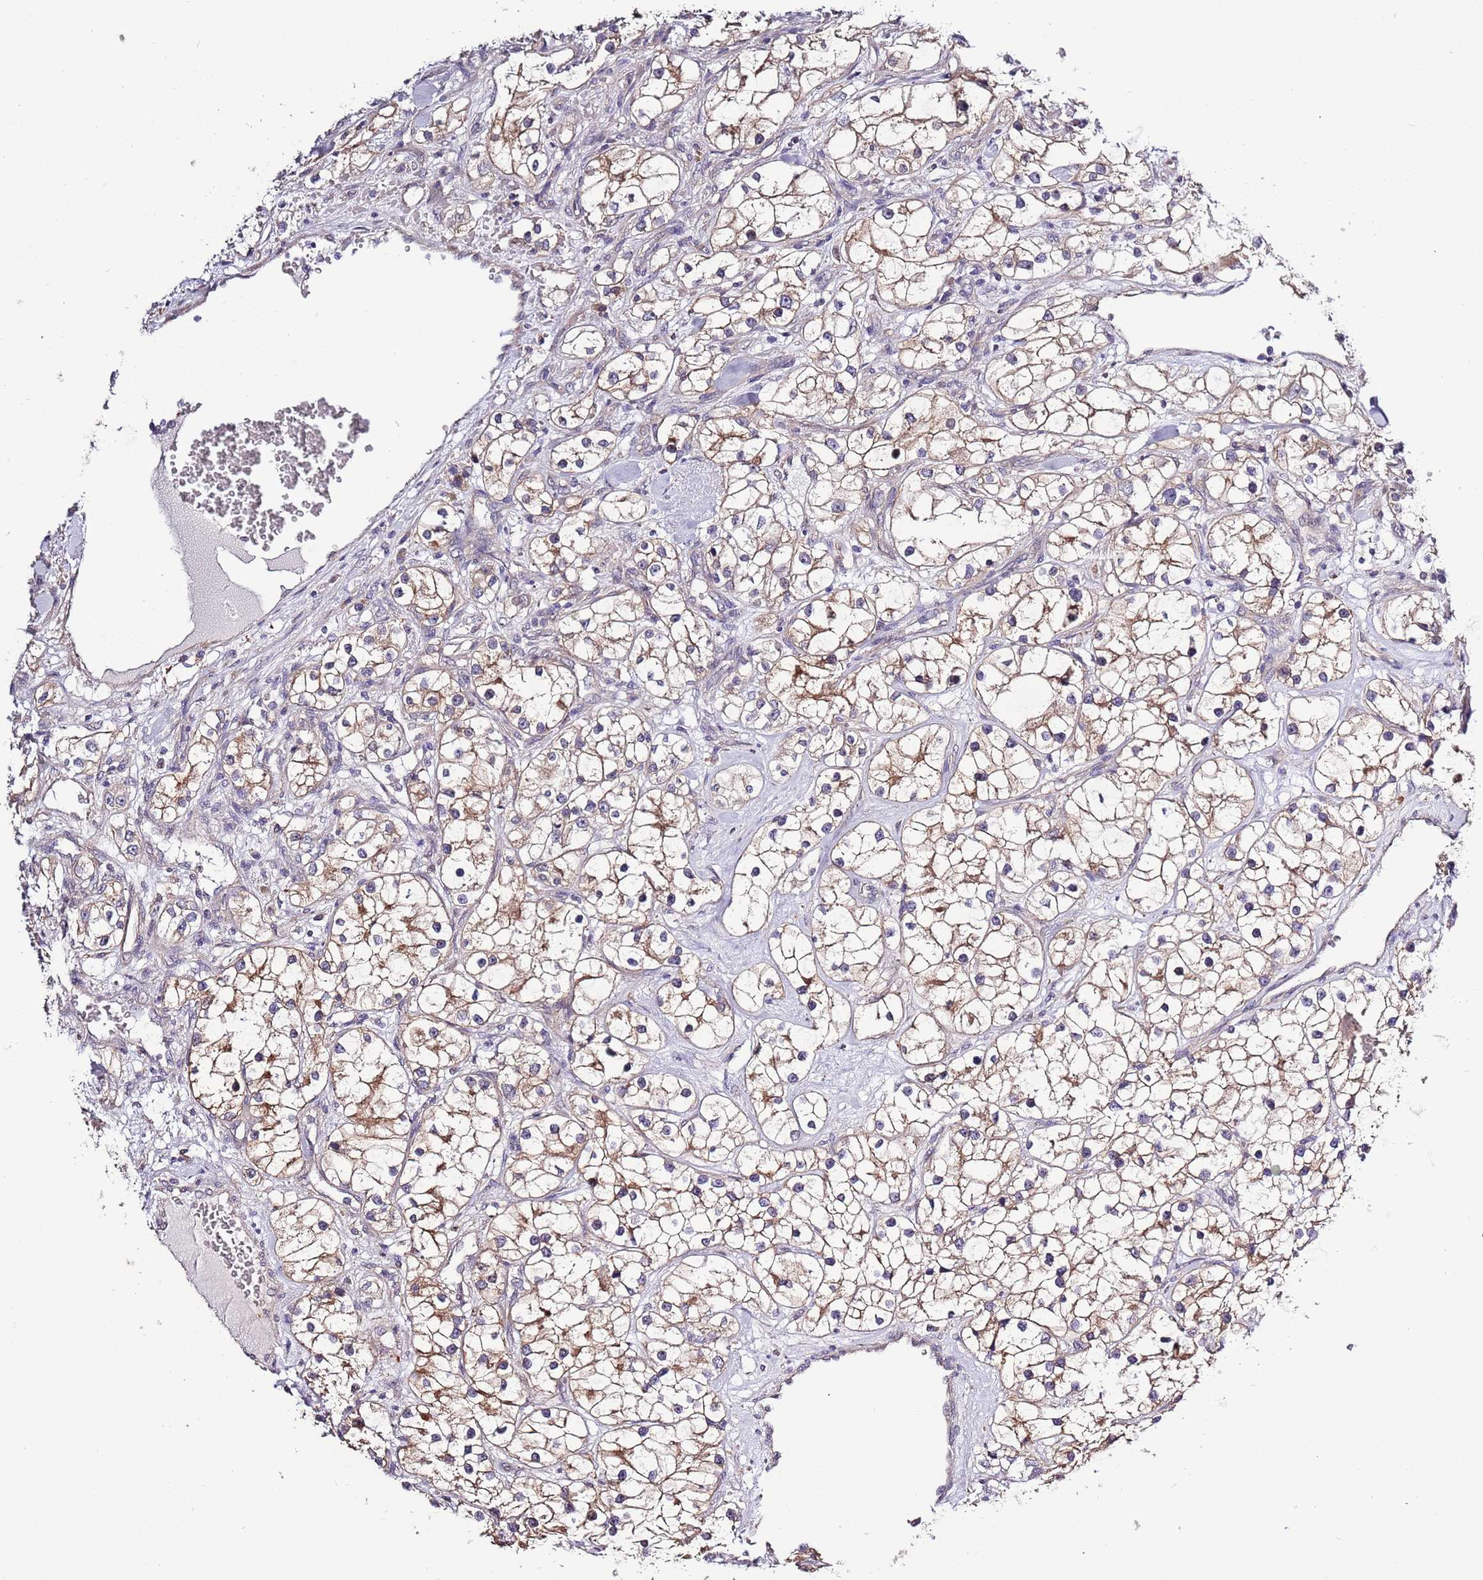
{"staining": {"intensity": "moderate", "quantity": ">75%", "location": "cytoplasmic/membranous"}, "tissue": "renal cancer", "cell_type": "Tumor cells", "image_type": "cancer", "snomed": [{"axis": "morphology", "description": "Adenocarcinoma, NOS"}, {"axis": "topography", "description": "Kidney"}], "caption": "Adenocarcinoma (renal) stained with a brown dye exhibits moderate cytoplasmic/membranous positive staining in approximately >75% of tumor cells.", "gene": "LIPJ", "patient": {"sex": "male", "age": 77}}